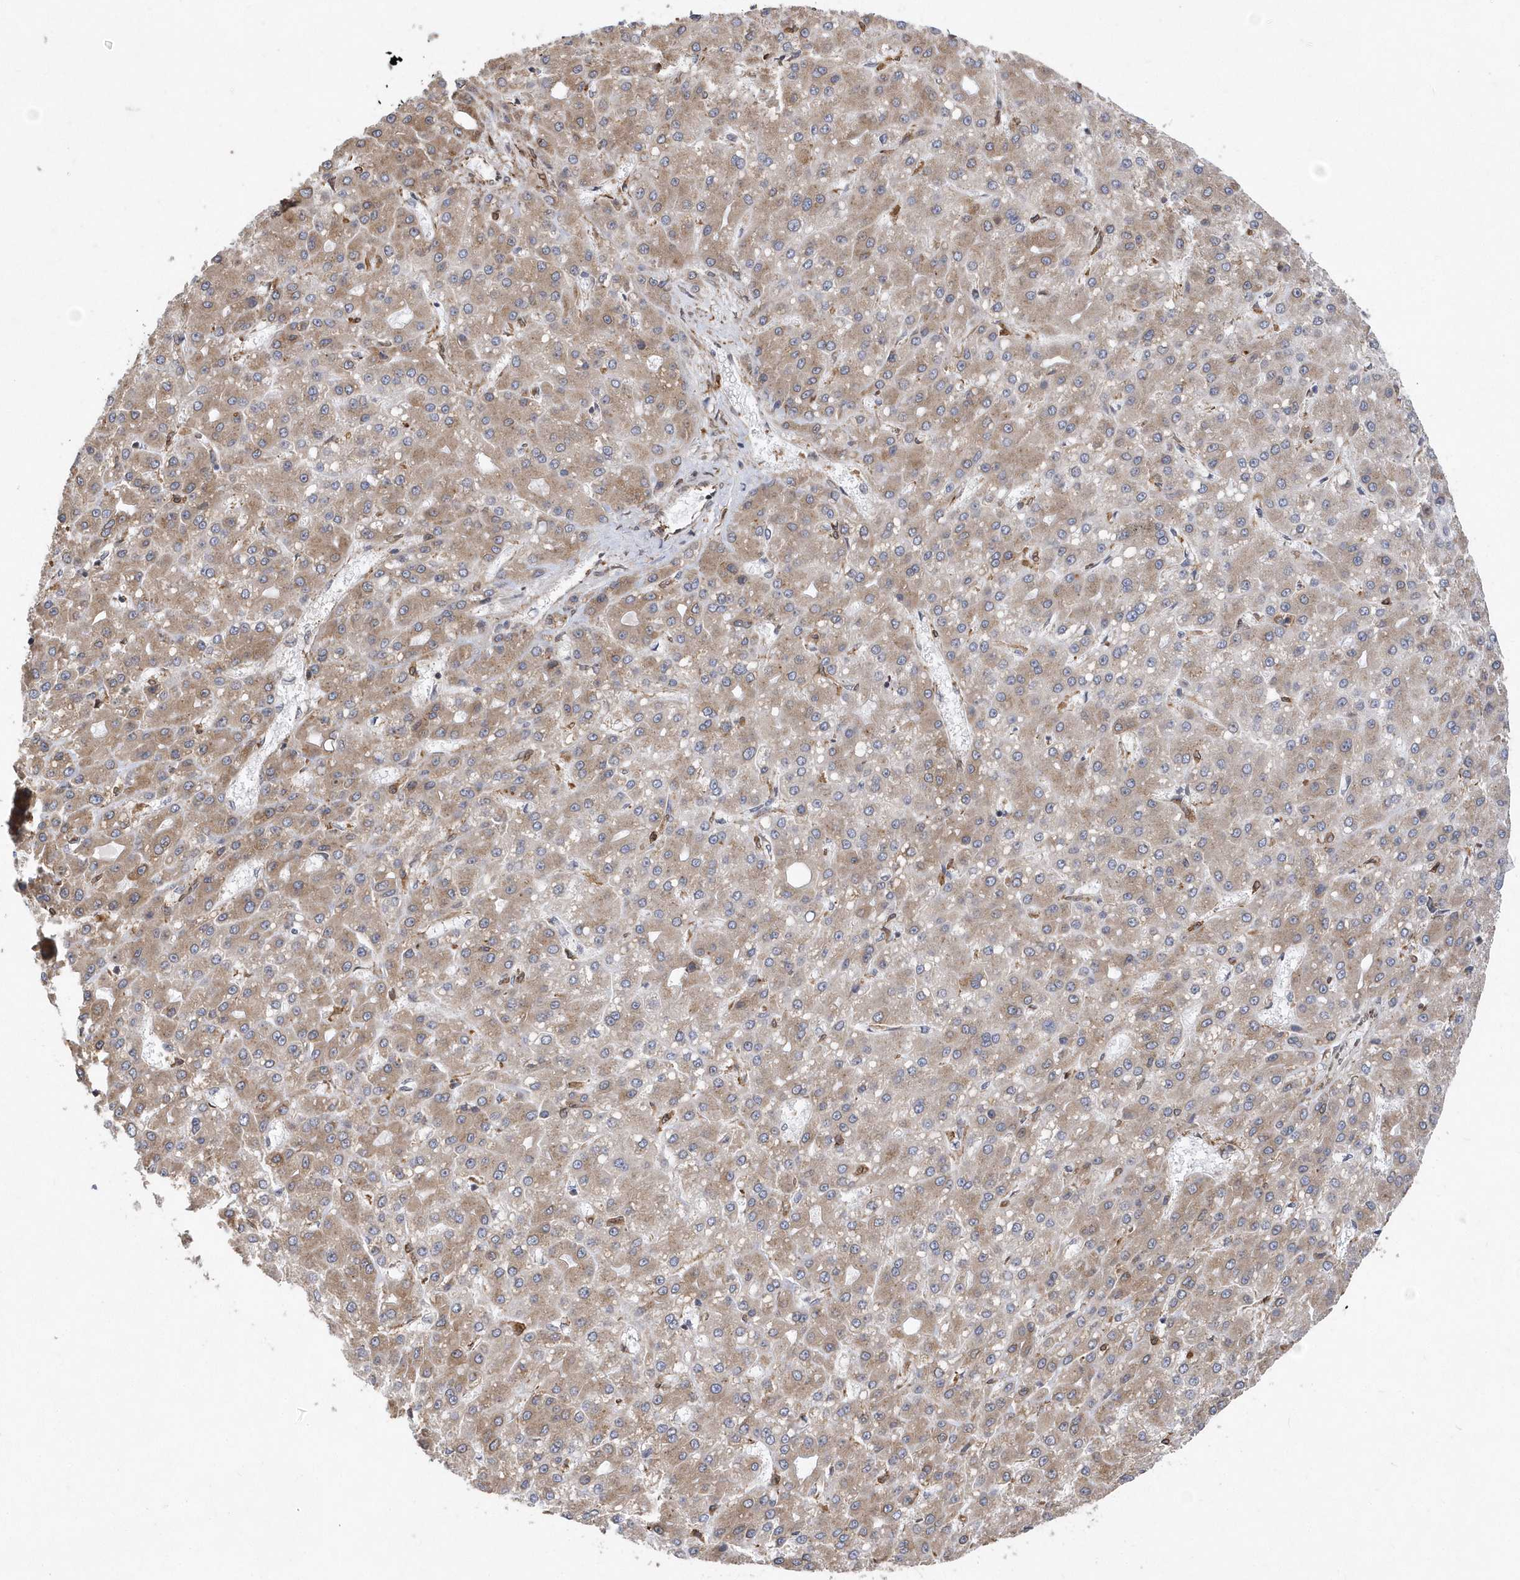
{"staining": {"intensity": "moderate", "quantity": ">75%", "location": "cytoplasmic/membranous"}, "tissue": "liver cancer", "cell_type": "Tumor cells", "image_type": "cancer", "snomed": [{"axis": "morphology", "description": "Carcinoma, Hepatocellular, NOS"}, {"axis": "topography", "description": "Liver"}], "caption": "Protein analysis of hepatocellular carcinoma (liver) tissue displays moderate cytoplasmic/membranous expression in about >75% of tumor cells.", "gene": "VAMP7", "patient": {"sex": "male", "age": 67}}